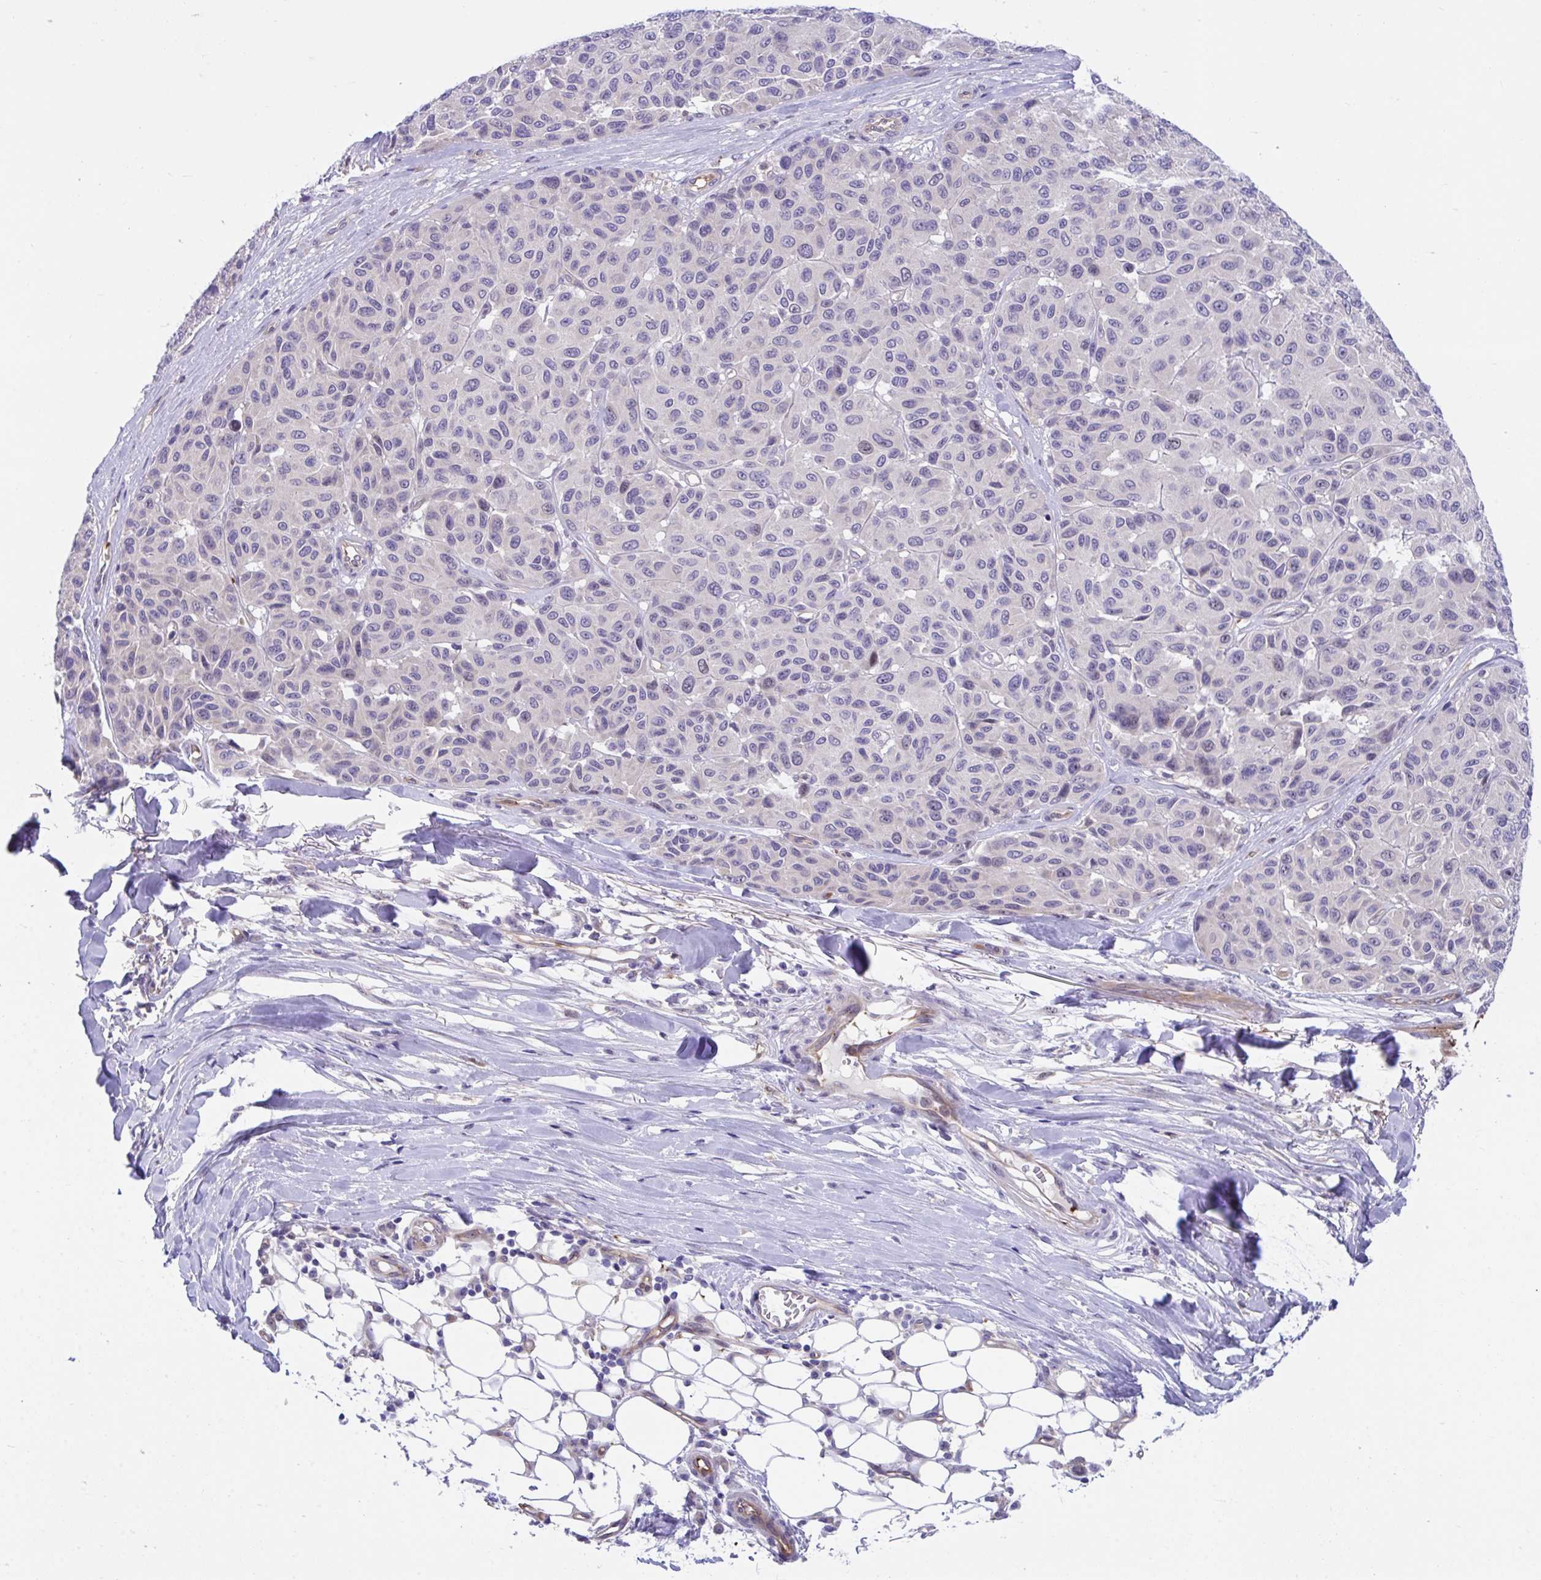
{"staining": {"intensity": "negative", "quantity": "none", "location": "none"}, "tissue": "melanoma", "cell_type": "Tumor cells", "image_type": "cancer", "snomed": [{"axis": "morphology", "description": "Malignant melanoma, NOS"}, {"axis": "topography", "description": "Skin"}], "caption": "Immunohistochemical staining of human melanoma shows no significant expression in tumor cells. (DAB IHC visualized using brightfield microscopy, high magnification).", "gene": "CENPQ", "patient": {"sex": "female", "age": 66}}